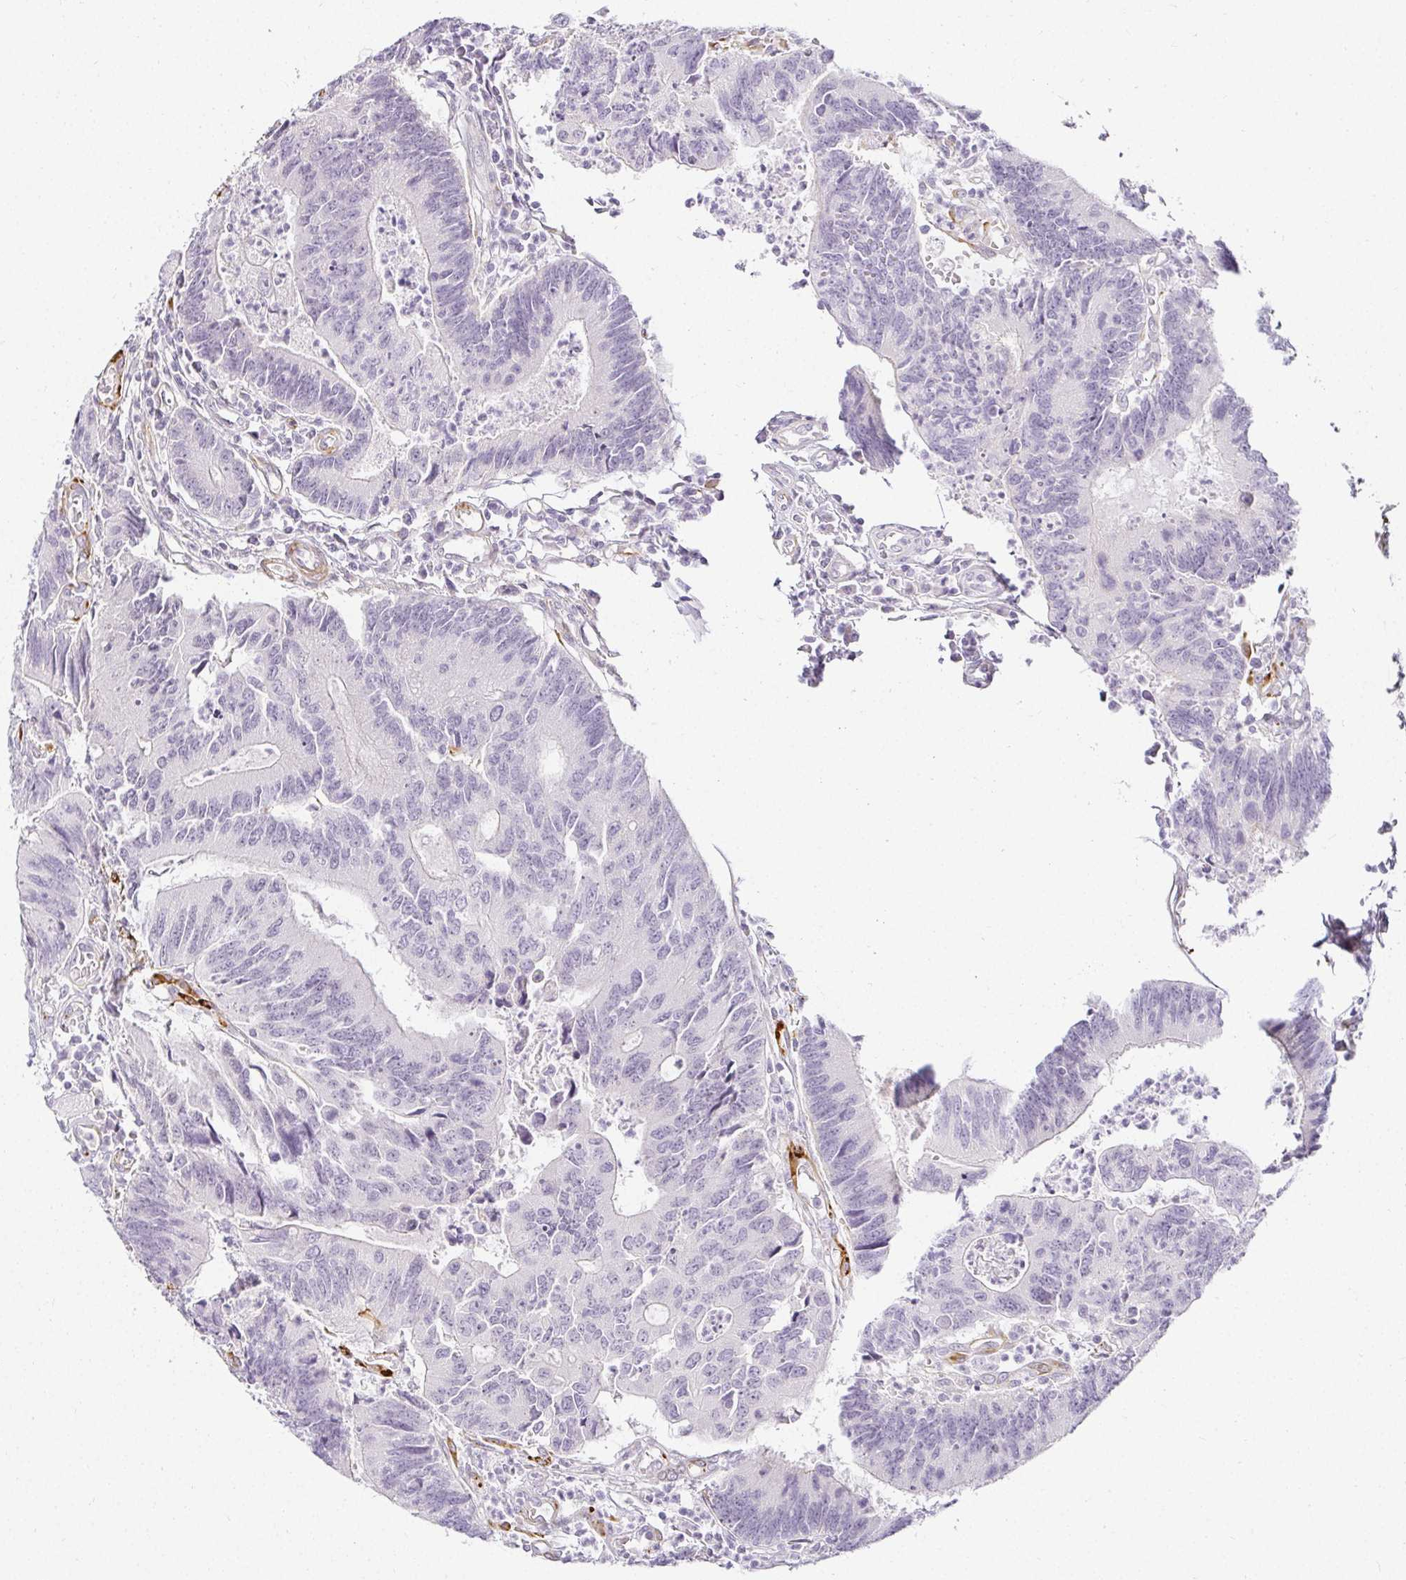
{"staining": {"intensity": "negative", "quantity": "none", "location": "none"}, "tissue": "colorectal cancer", "cell_type": "Tumor cells", "image_type": "cancer", "snomed": [{"axis": "morphology", "description": "Adenocarcinoma, NOS"}, {"axis": "topography", "description": "Colon"}], "caption": "Immunohistochemistry micrograph of neoplastic tissue: adenocarcinoma (colorectal) stained with DAB (3,3'-diaminobenzidine) shows no significant protein staining in tumor cells.", "gene": "ACAN", "patient": {"sex": "female", "age": 67}}